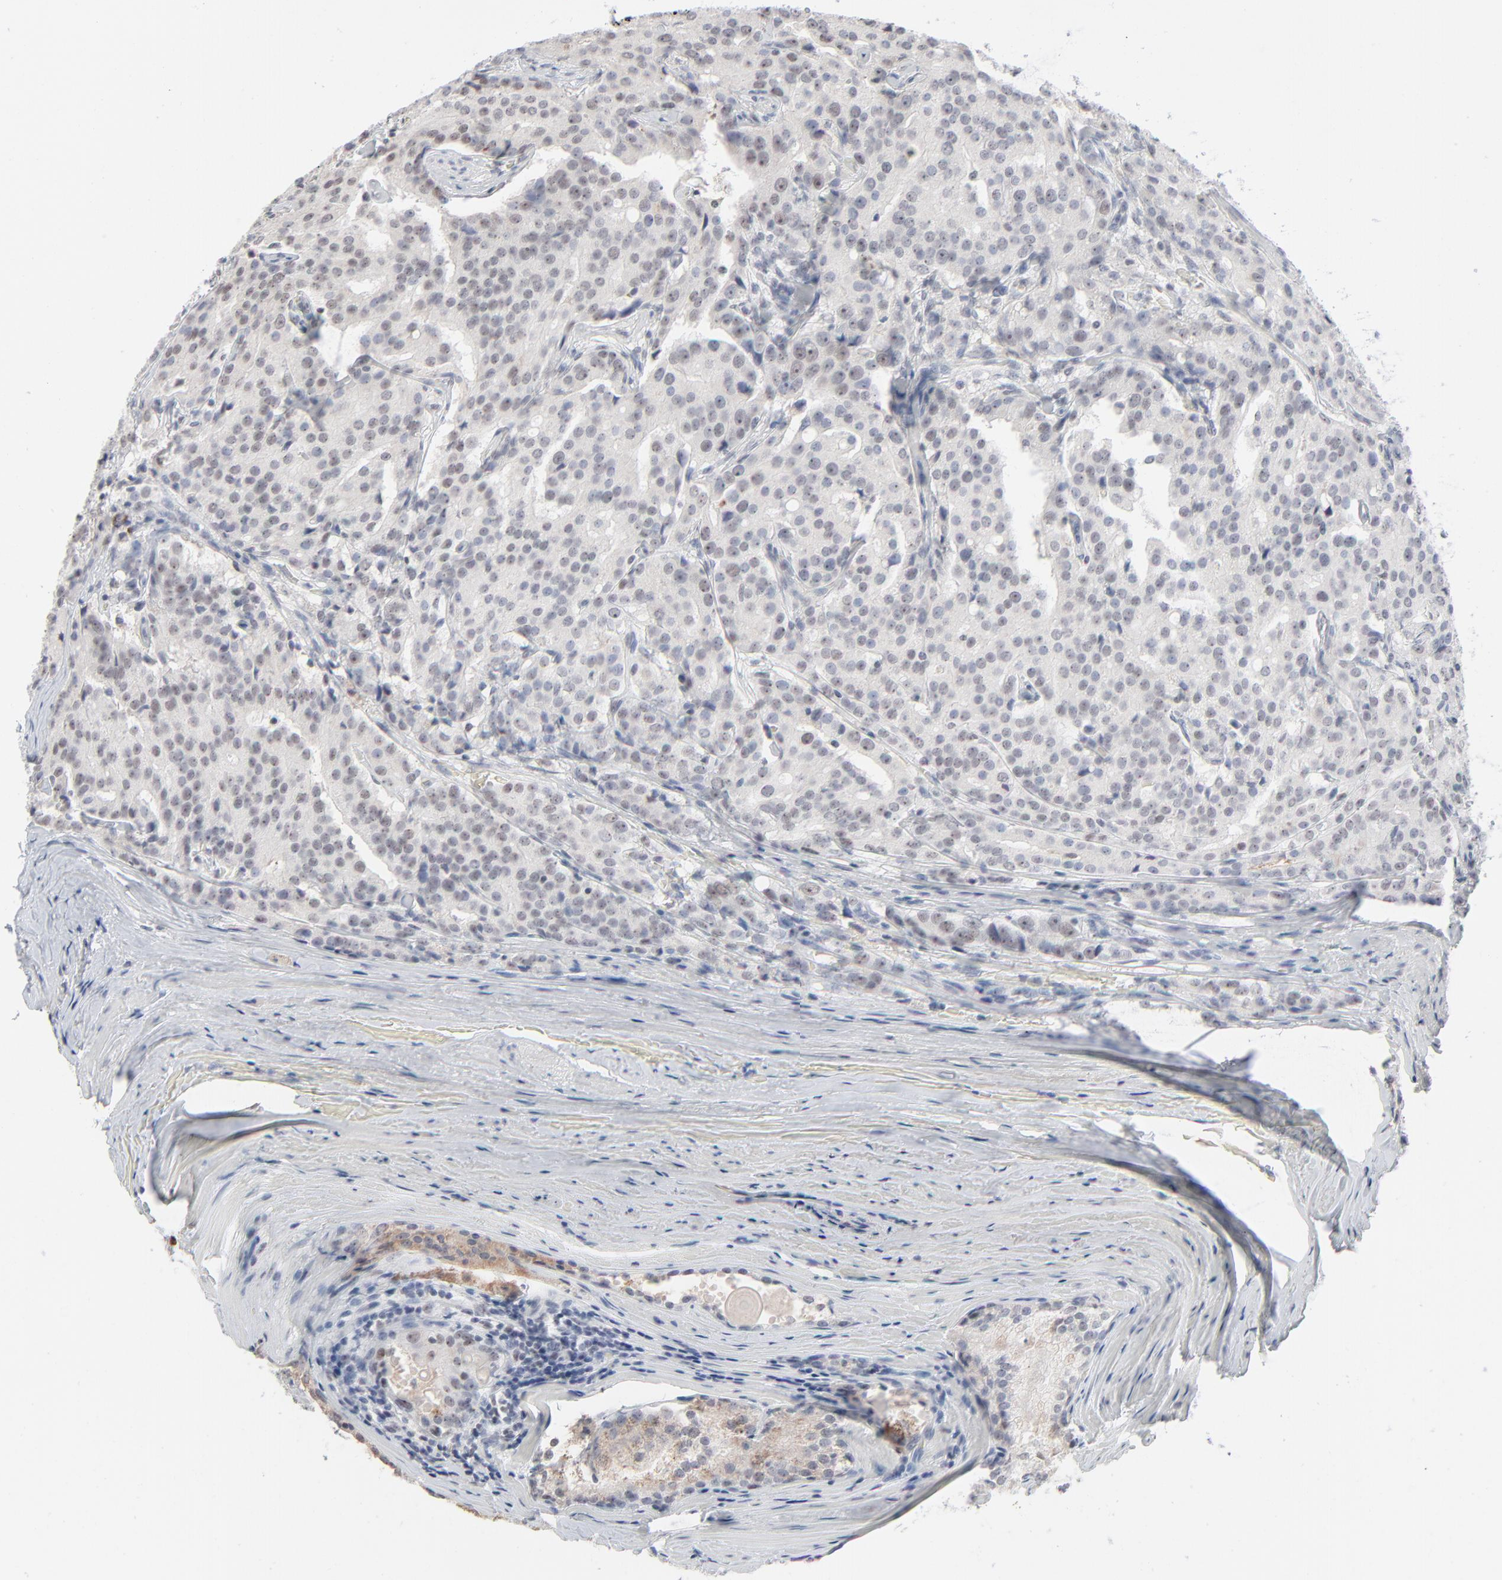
{"staining": {"intensity": "negative", "quantity": "none", "location": "none"}, "tissue": "prostate cancer", "cell_type": "Tumor cells", "image_type": "cancer", "snomed": [{"axis": "morphology", "description": "Adenocarcinoma, Medium grade"}, {"axis": "topography", "description": "Prostate"}], "caption": "High power microscopy histopathology image of an immunohistochemistry (IHC) micrograph of prostate cancer (medium-grade adenocarcinoma), revealing no significant positivity in tumor cells.", "gene": "MPHOSPH6", "patient": {"sex": "male", "age": 72}}